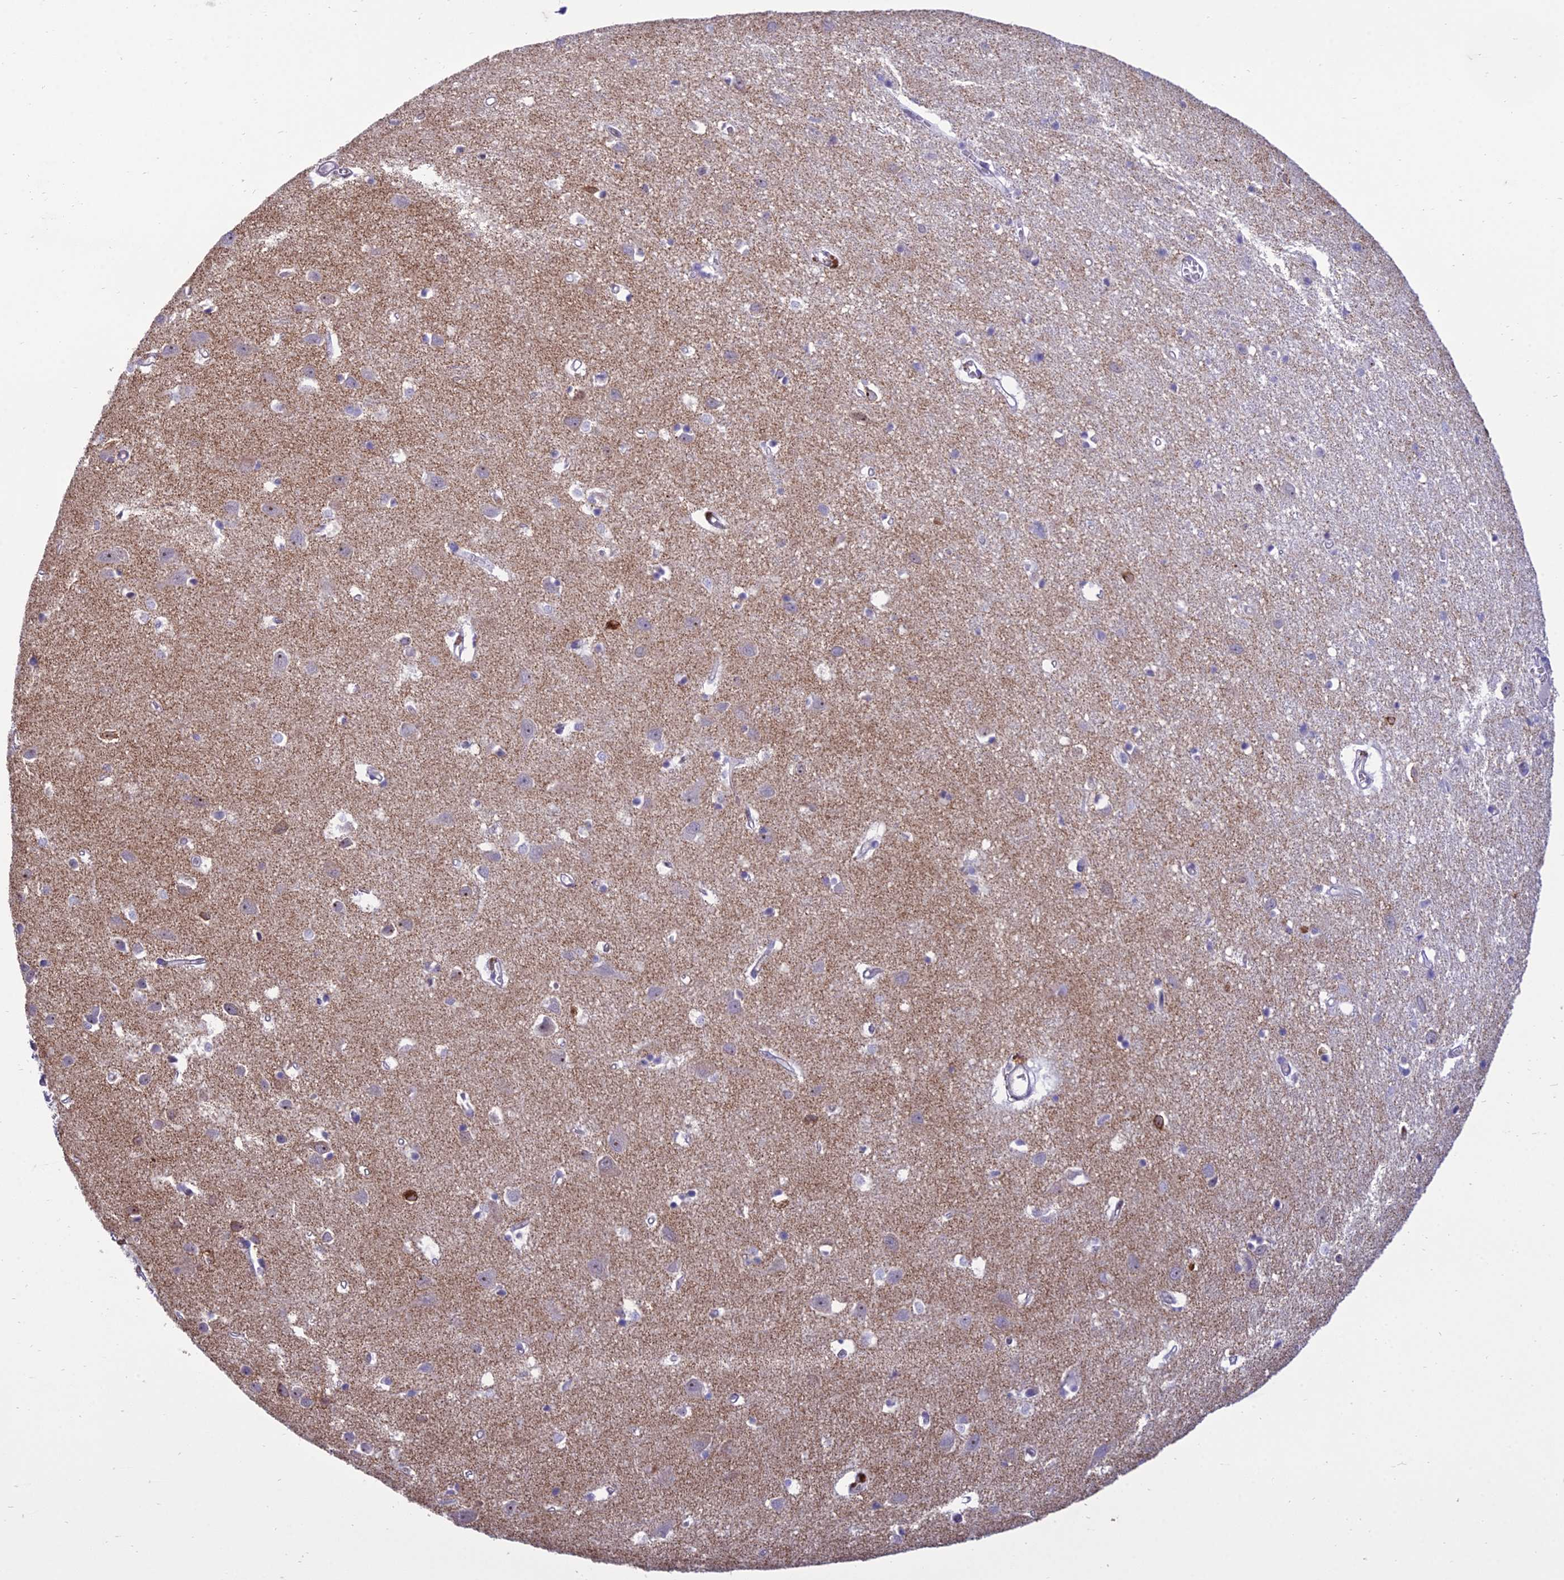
{"staining": {"intensity": "negative", "quantity": "none", "location": "none"}, "tissue": "cerebral cortex", "cell_type": "Endothelial cells", "image_type": "normal", "snomed": [{"axis": "morphology", "description": "Normal tissue, NOS"}, {"axis": "topography", "description": "Cerebral cortex"}], "caption": "There is no significant positivity in endothelial cells of cerebral cortex. (Brightfield microscopy of DAB IHC at high magnification).", "gene": "RANBP3", "patient": {"sex": "female", "age": 64}}